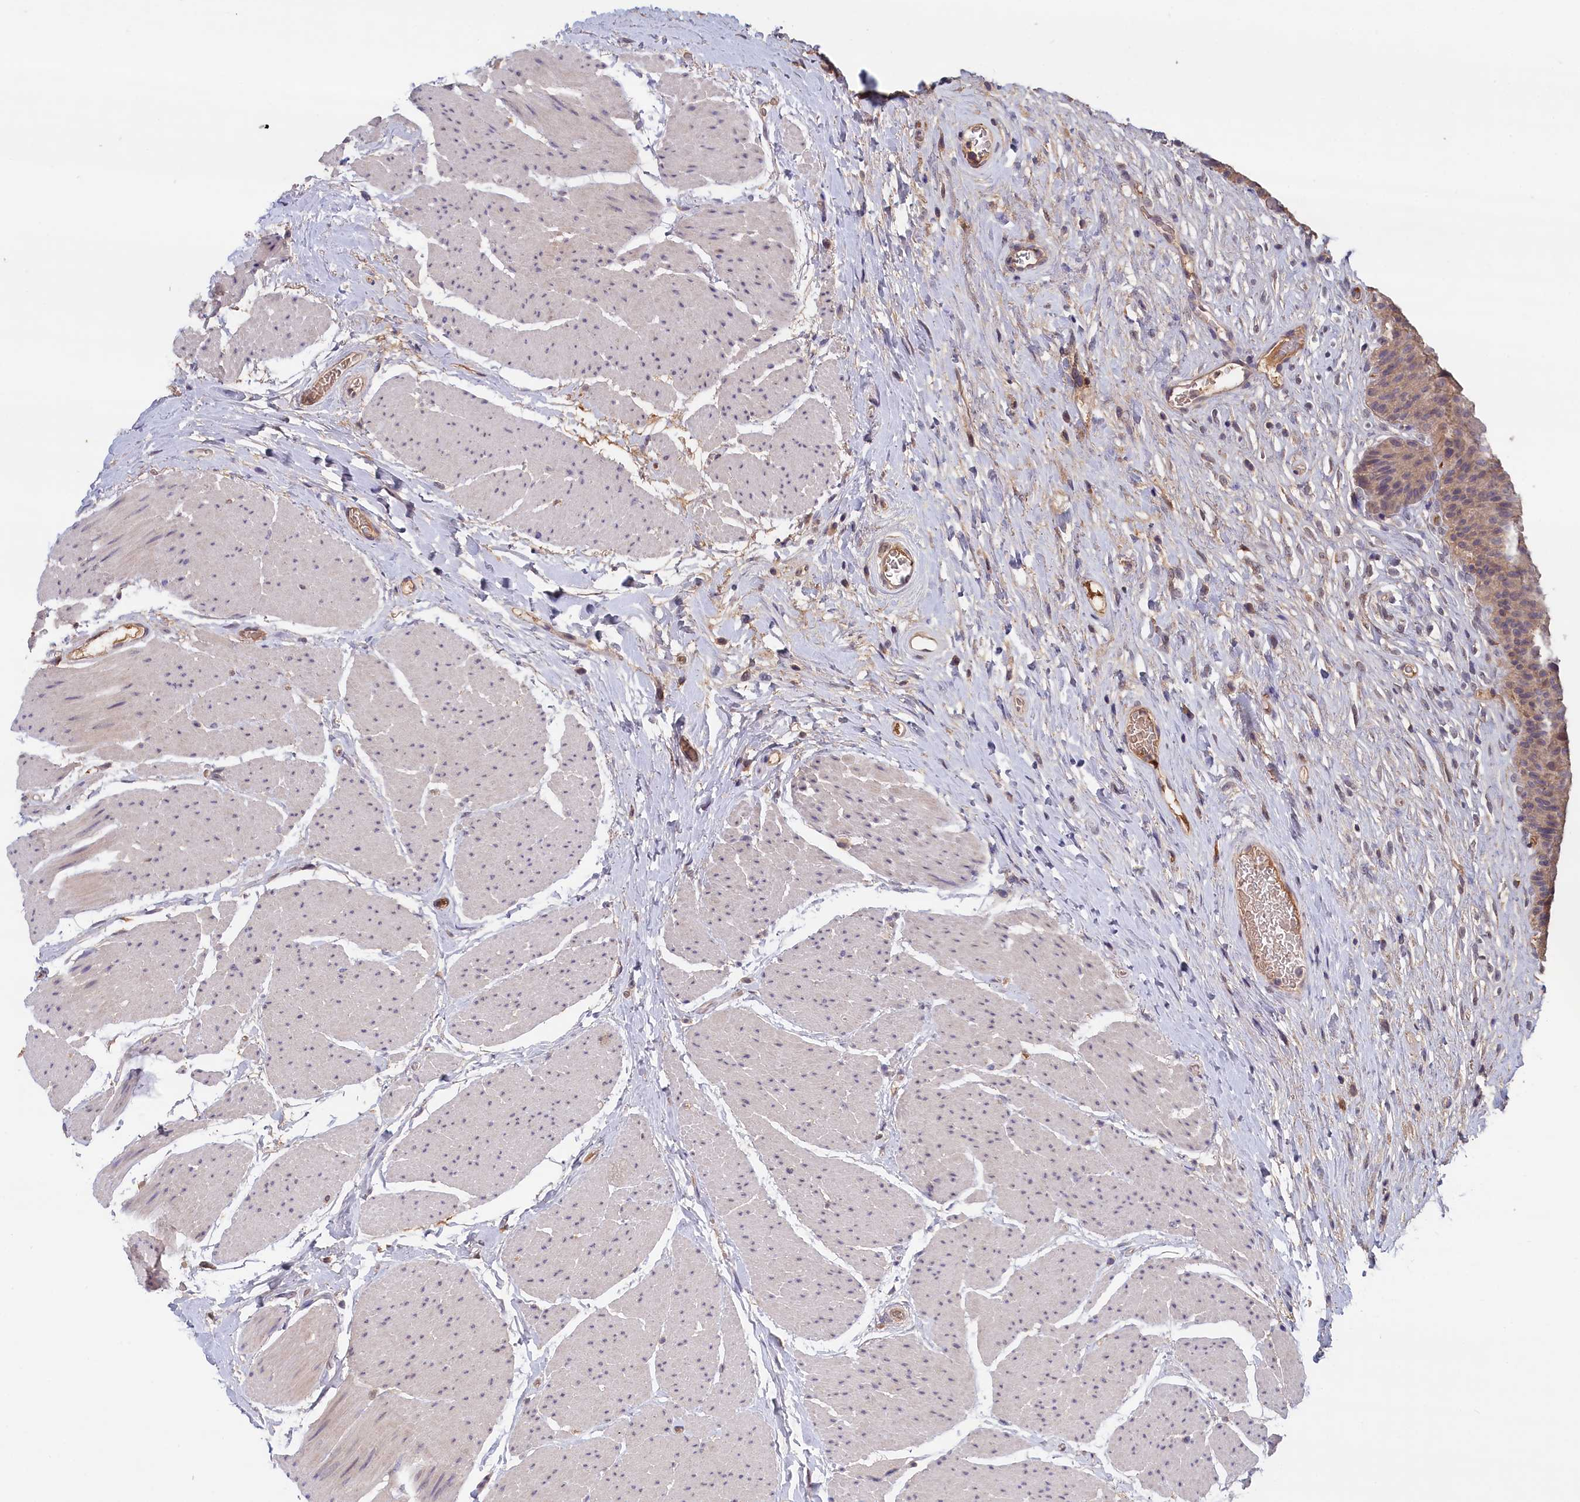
{"staining": {"intensity": "weak", "quantity": ">75%", "location": "cytoplasmic/membranous"}, "tissue": "urinary bladder", "cell_type": "Urothelial cells", "image_type": "normal", "snomed": [{"axis": "morphology", "description": "Normal tissue, NOS"}, {"axis": "topography", "description": "Urinary bladder"}], "caption": "The immunohistochemical stain labels weak cytoplasmic/membranous positivity in urothelial cells of benign urinary bladder. (DAB (3,3'-diaminobenzidine) IHC, brown staining for protein, blue staining for nuclei).", "gene": "CELF5", "patient": {"sex": "male", "age": 74}}